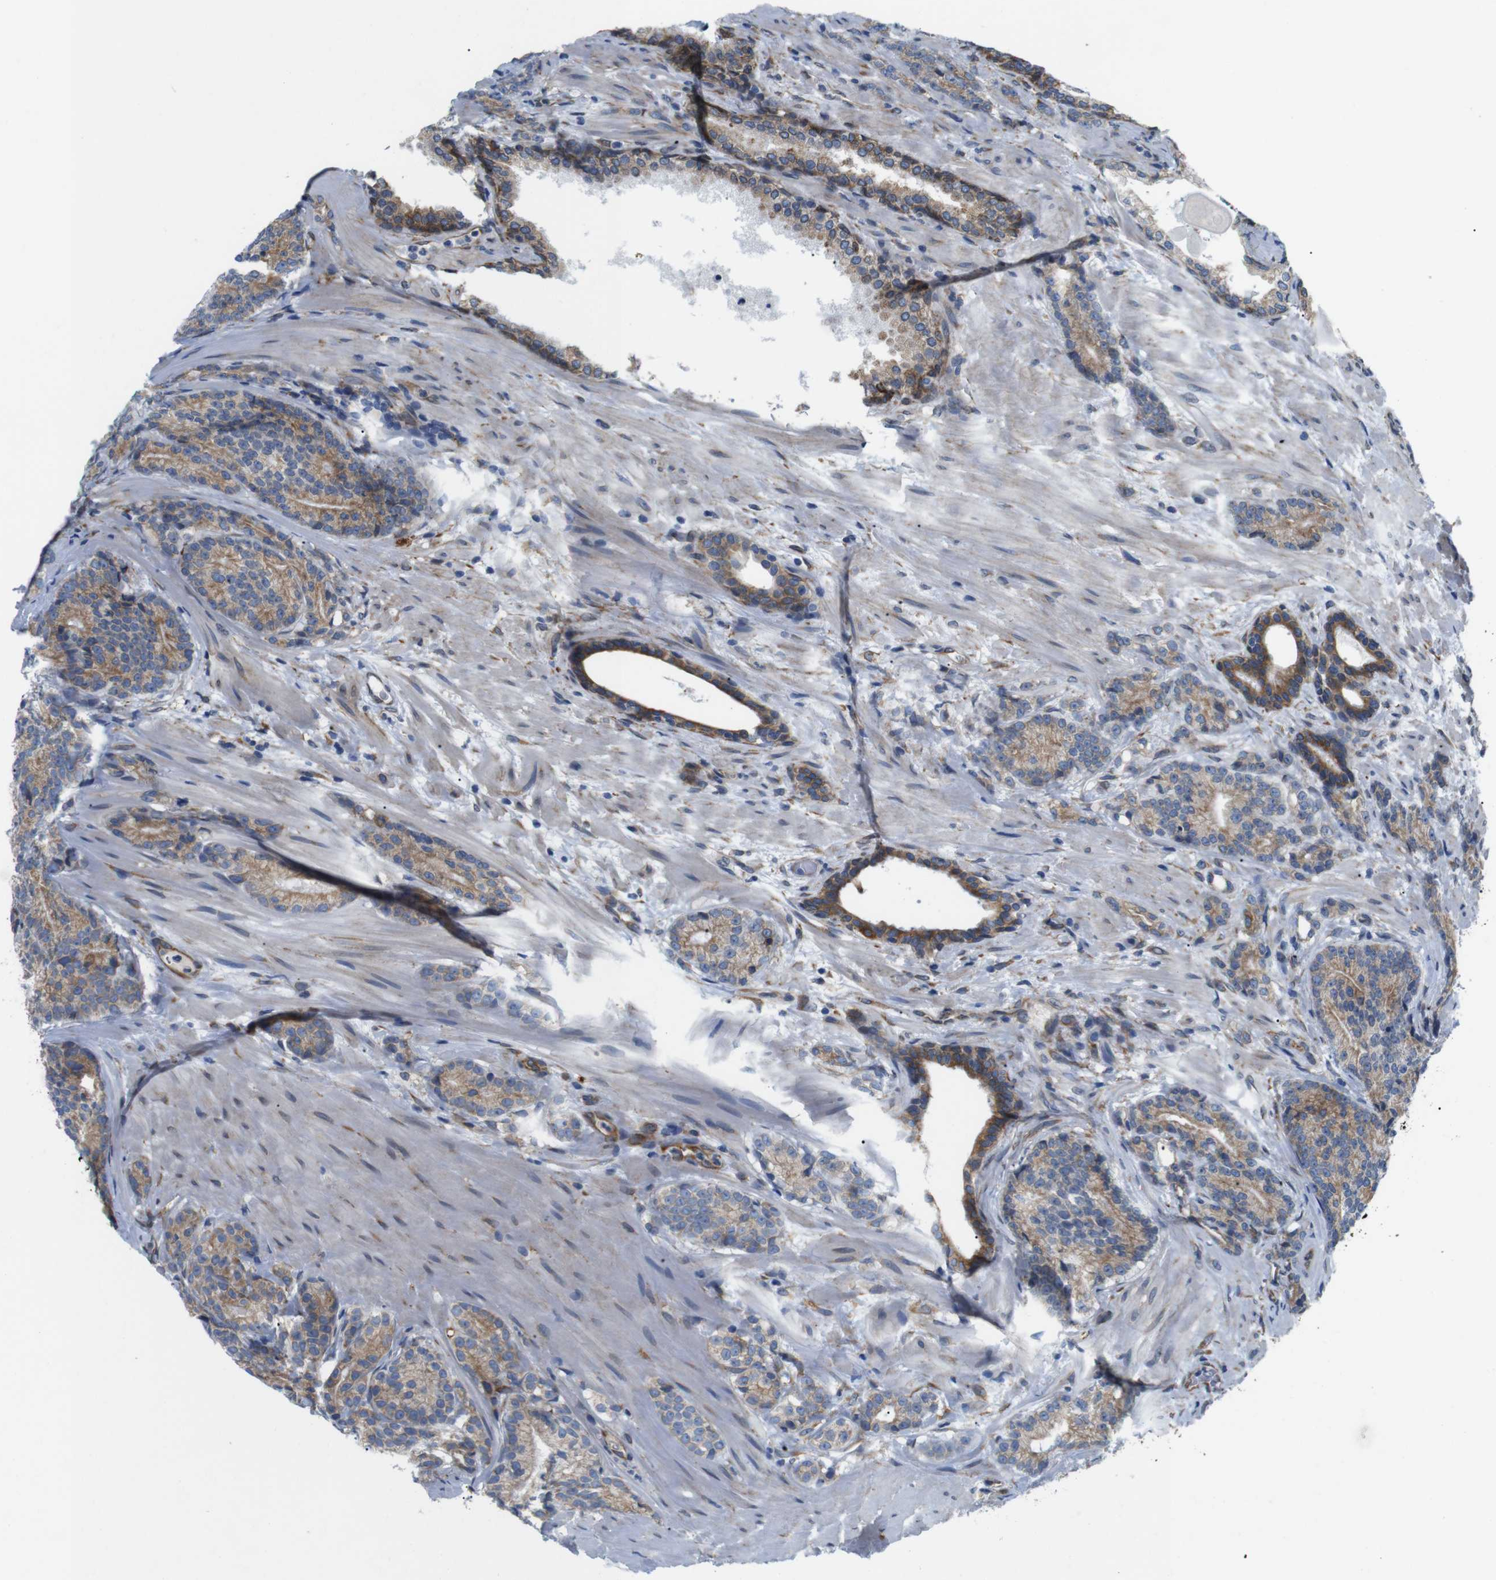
{"staining": {"intensity": "moderate", "quantity": ">75%", "location": "cytoplasmic/membranous"}, "tissue": "prostate cancer", "cell_type": "Tumor cells", "image_type": "cancer", "snomed": [{"axis": "morphology", "description": "Adenocarcinoma, High grade"}, {"axis": "topography", "description": "Prostate"}], "caption": "Prostate cancer stained with a brown dye shows moderate cytoplasmic/membranous positive positivity in about >75% of tumor cells.", "gene": "HACD3", "patient": {"sex": "male", "age": 61}}